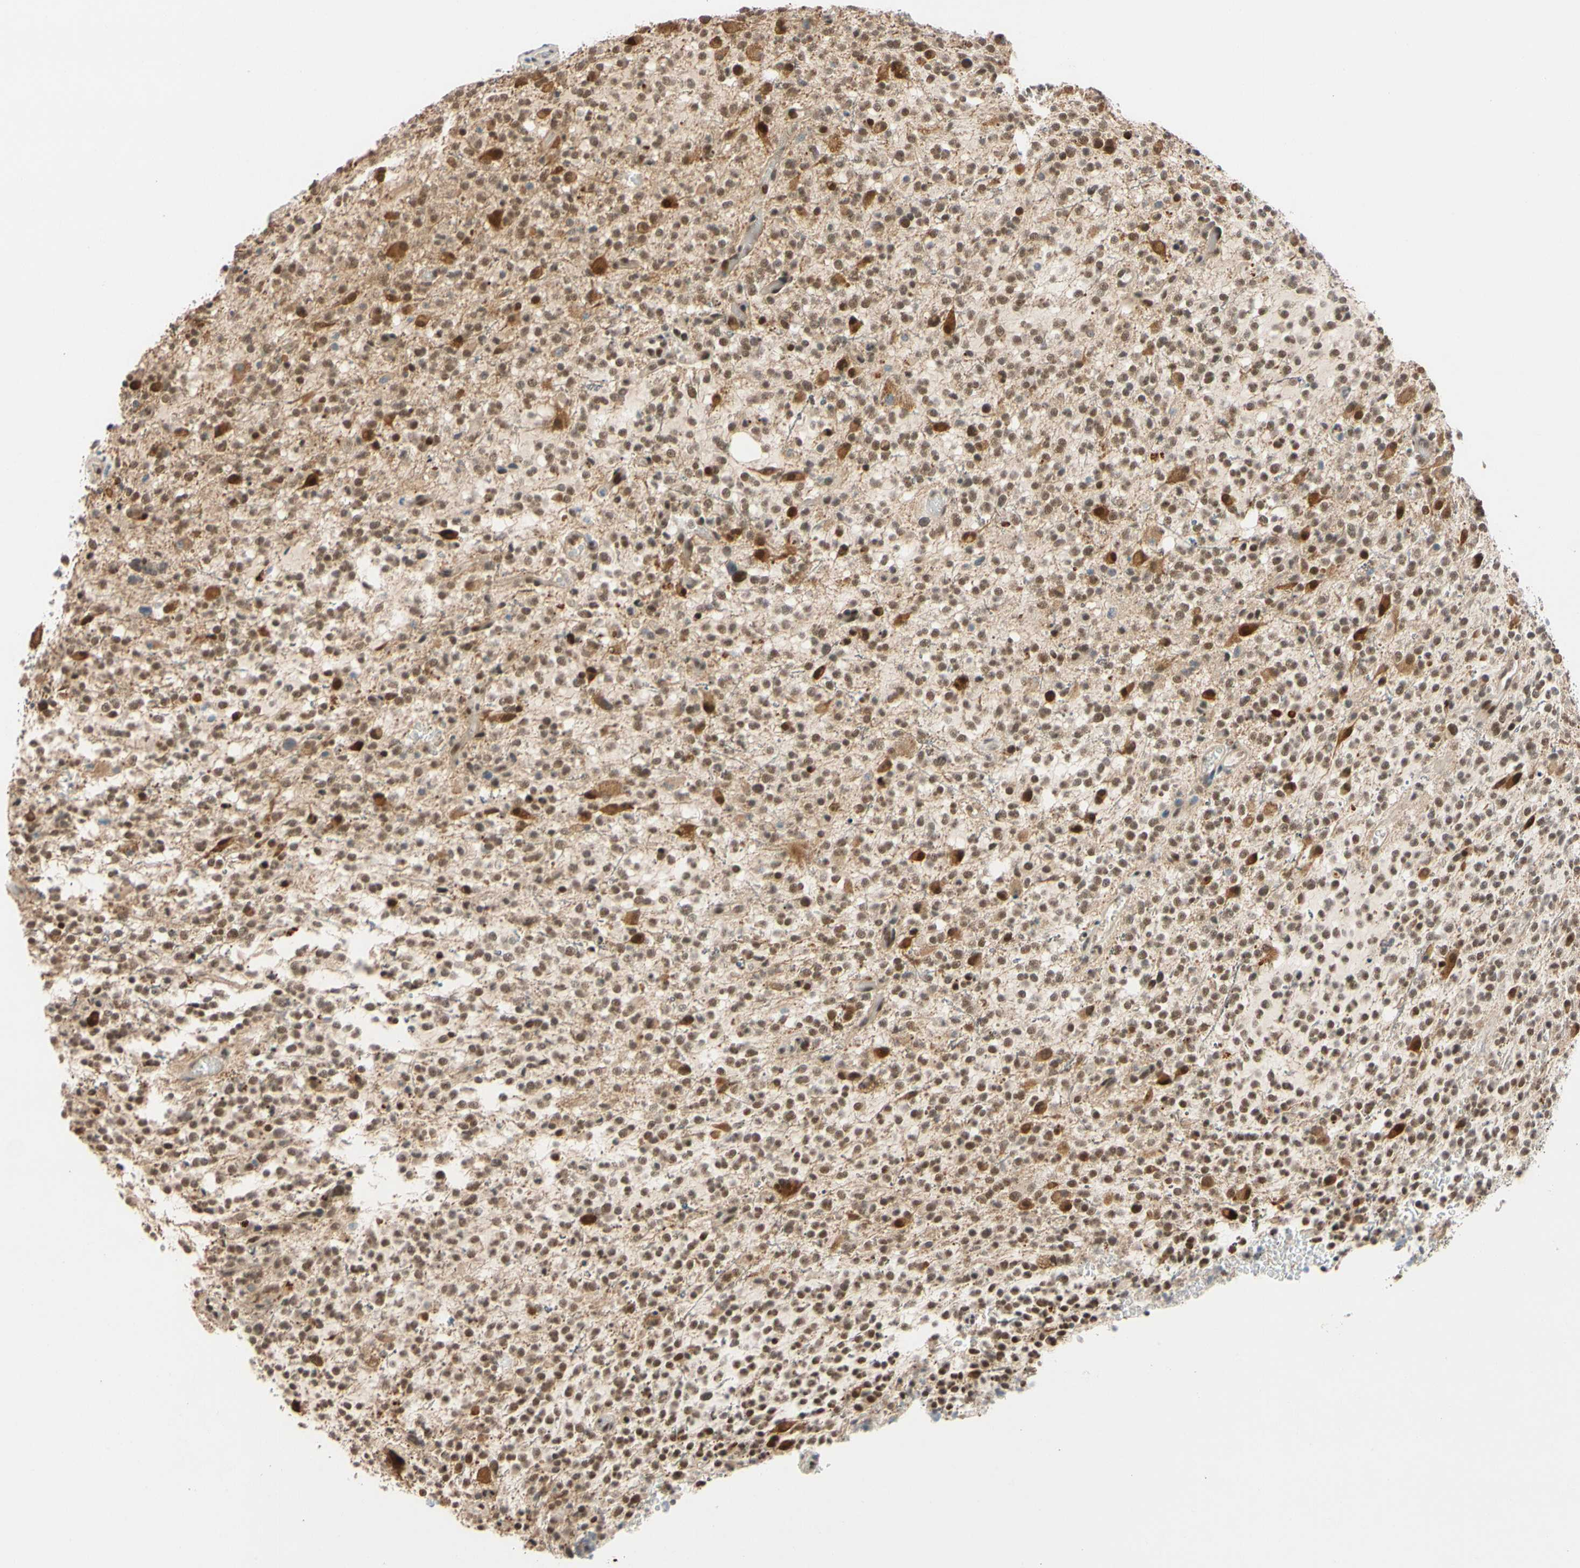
{"staining": {"intensity": "moderate", "quantity": ">75%", "location": "nuclear"}, "tissue": "glioma", "cell_type": "Tumor cells", "image_type": "cancer", "snomed": [{"axis": "morphology", "description": "Glioma, malignant, High grade"}, {"axis": "topography", "description": "Brain"}], "caption": "The photomicrograph shows immunohistochemical staining of glioma. There is moderate nuclear positivity is appreciated in approximately >75% of tumor cells.", "gene": "TAF4", "patient": {"sex": "male", "age": 48}}